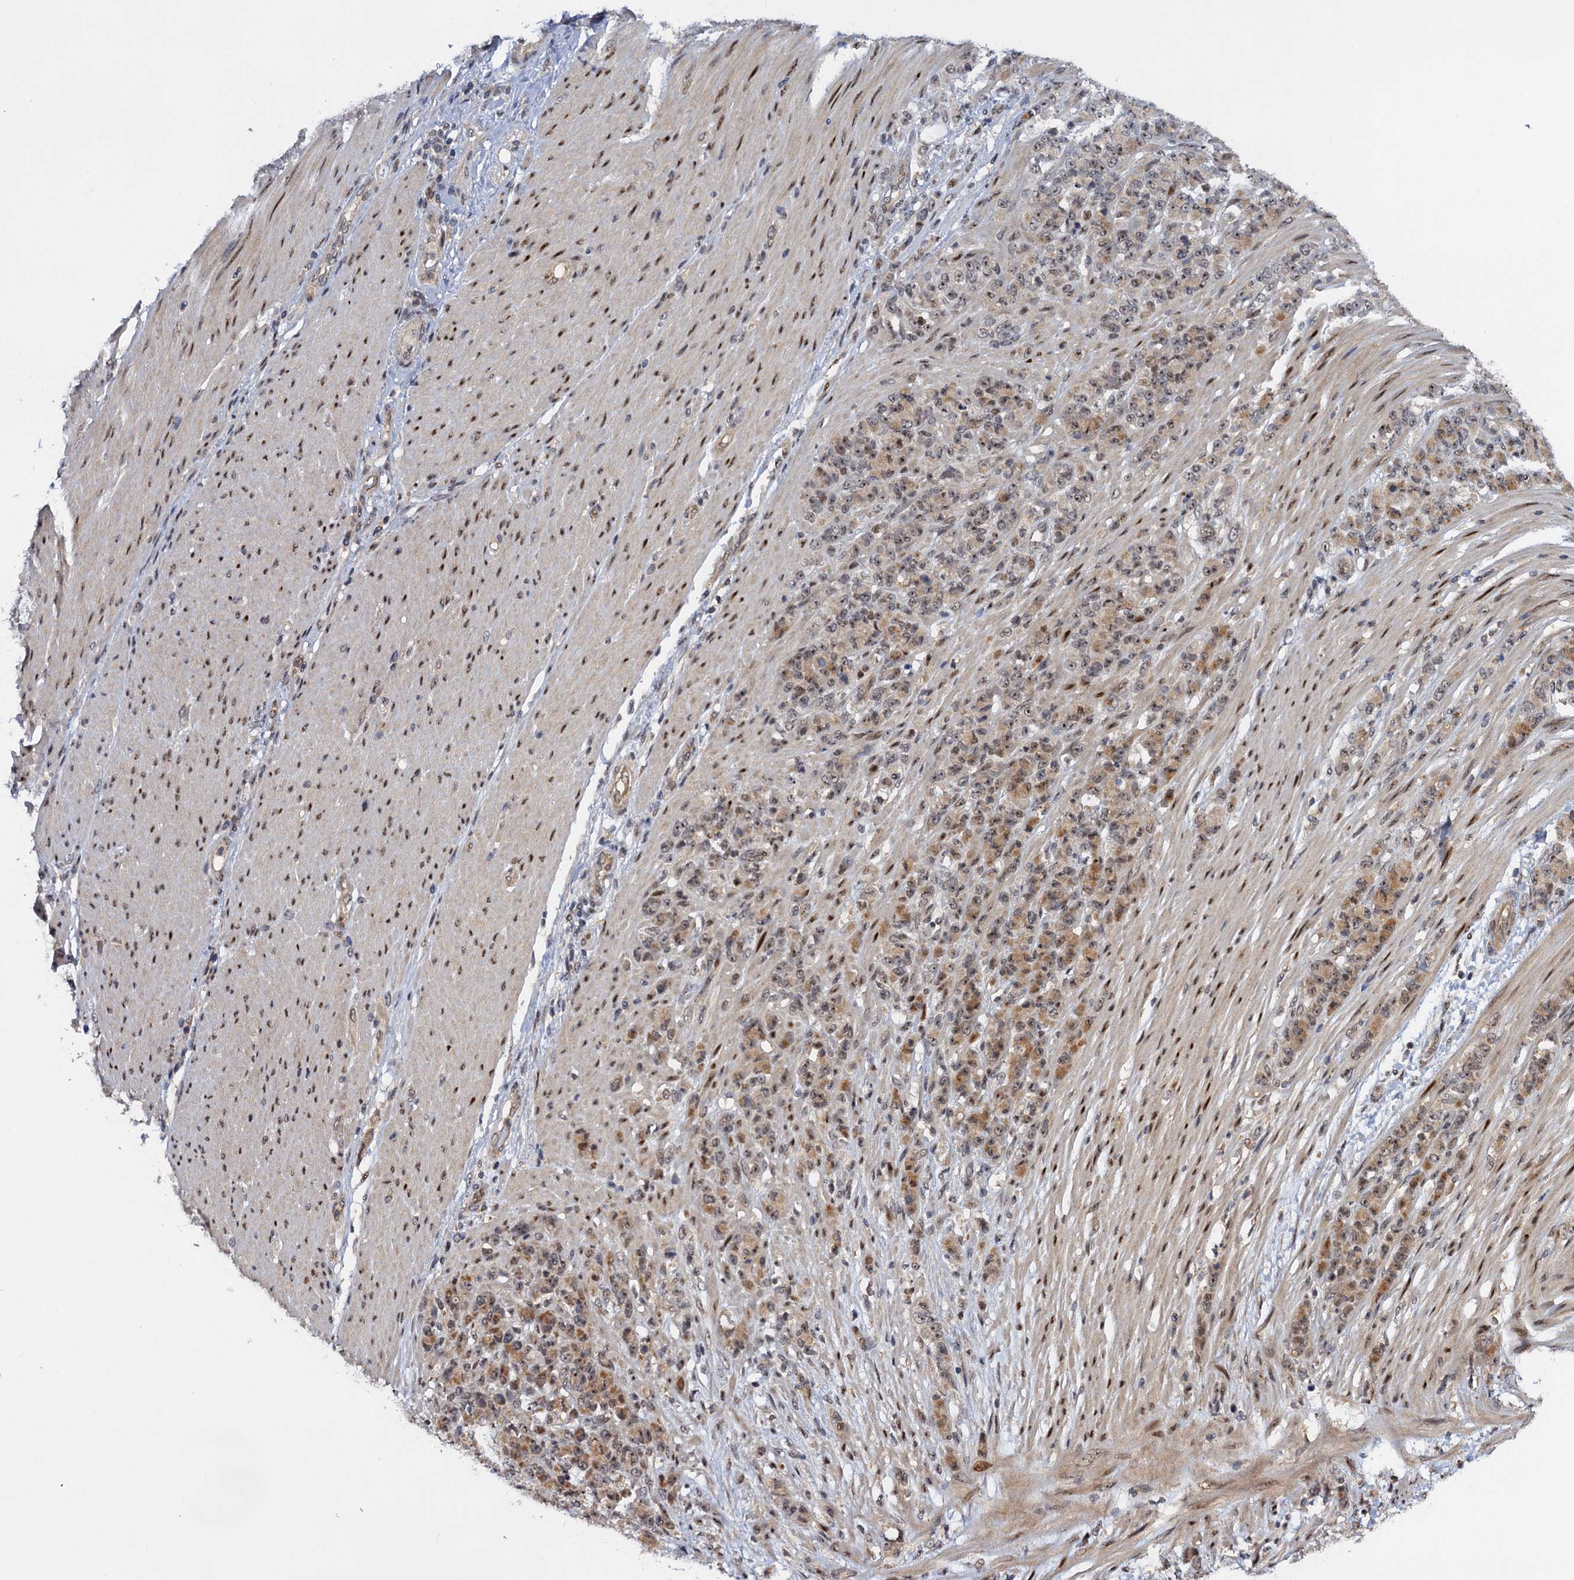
{"staining": {"intensity": "moderate", "quantity": "25%-75%", "location": "cytoplasmic/membranous,nuclear"}, "tissue": "stomach cancer", "cell_type": "Tumor cells", "image_type": "cancer", "snomed": [{"axis": "morphology", "description": "Adenocarcinoma, NOS"}, {"axis": "topography", "description": "Stomach"}], "caption": "Immunohistochemistry (IHC) histopathology image of adenocarcinoma (stomach) stained for a protein (brown), which displays medium levels of moderate cytoplasmic/membranous and nuclear expression in approximately 25%-75% of tumor cells.", "gene": "ZAR1L", "patient": {"sex": "female", "age": 79}}